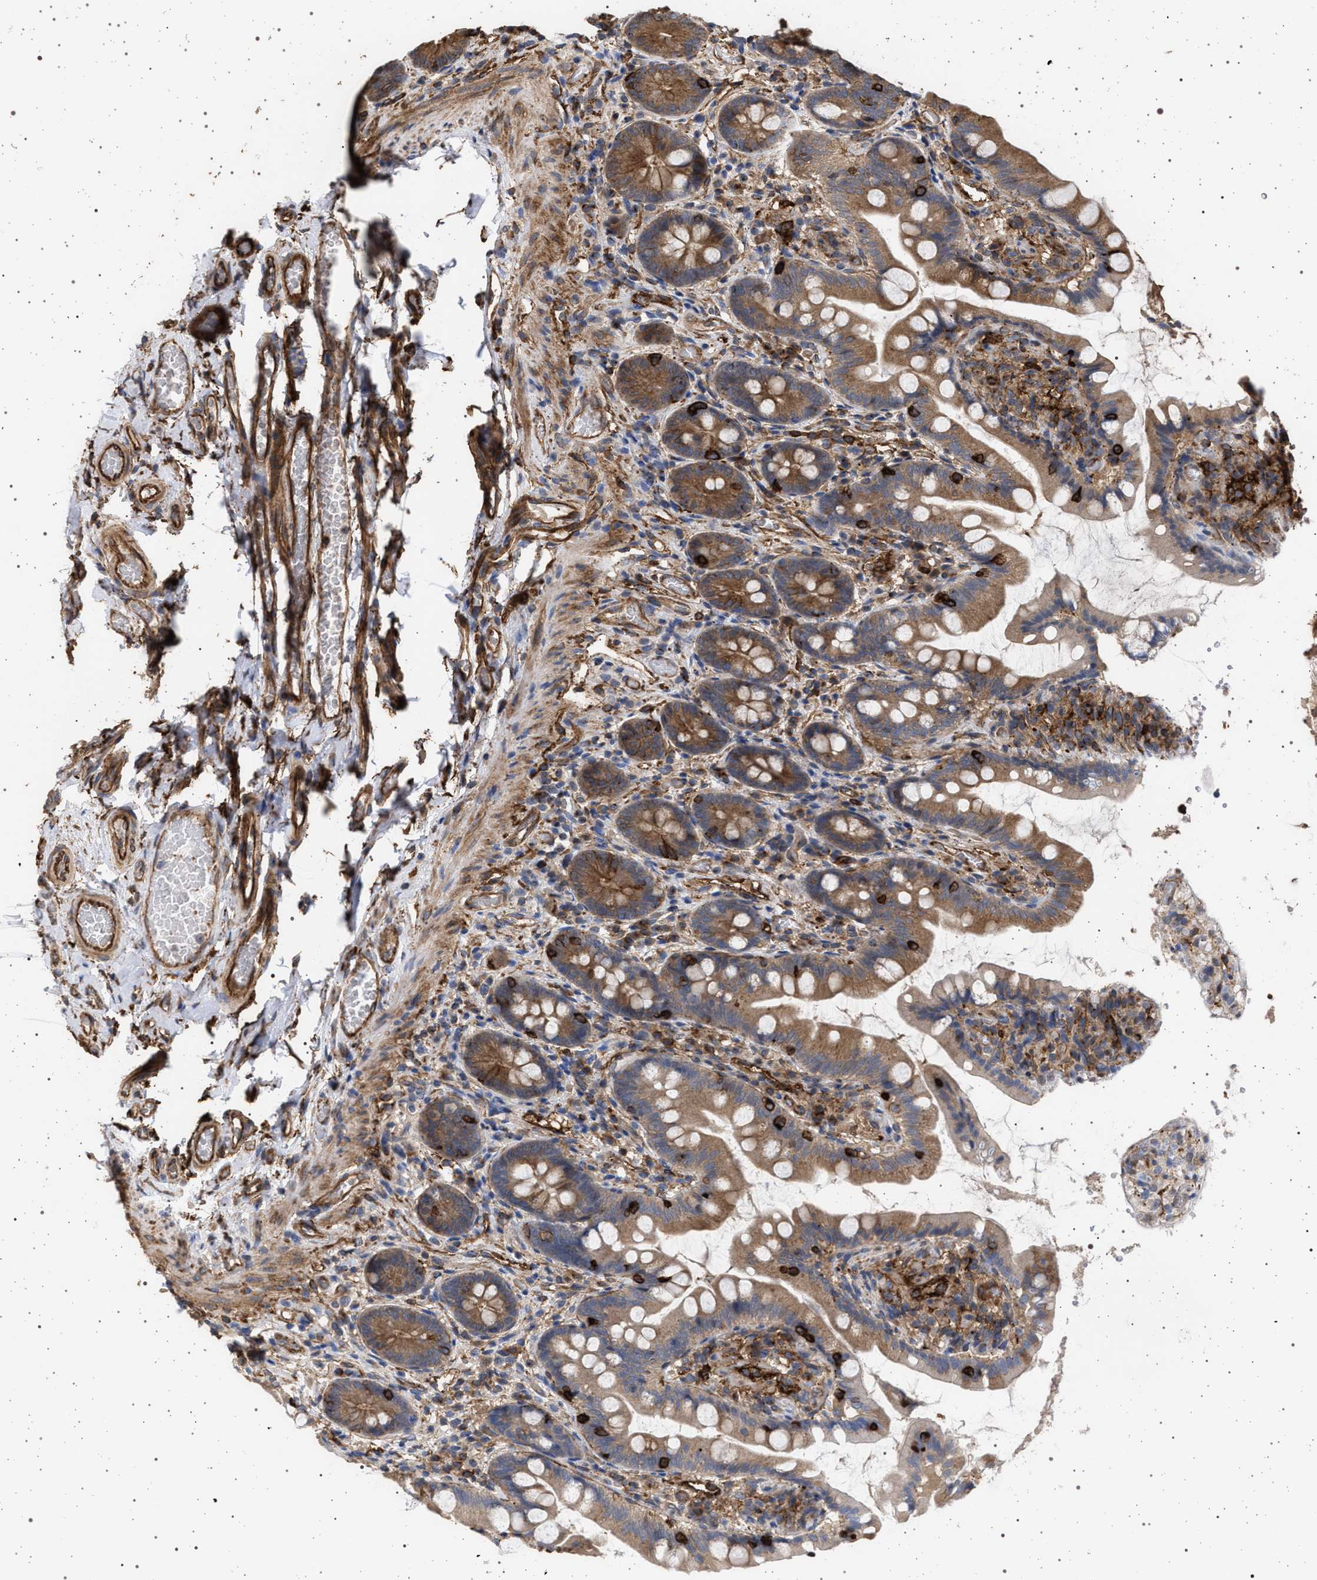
{"staining": {"intensity": "strong", "quantity": ">75%", "location": "cytoplasmic/membranous"}, "tissue": "small intestine", "cell_type": "Glandular cells", "image_type": "normal", "snomed": [{"axis": "morphology", "description": "Normal tissue, NOS"}, {"axis": "topography", "description": "Small intestine"}], "caption": "This micrograph shows benign small intestine stained with IHC to label a protein in brown. The cytoplasmic/membranous of glandular cells show strong positivity for the protein. Nuclei are counter-stained blue.", "gene": "IFT20", "patient": {"sex": "female", "age": 56}}